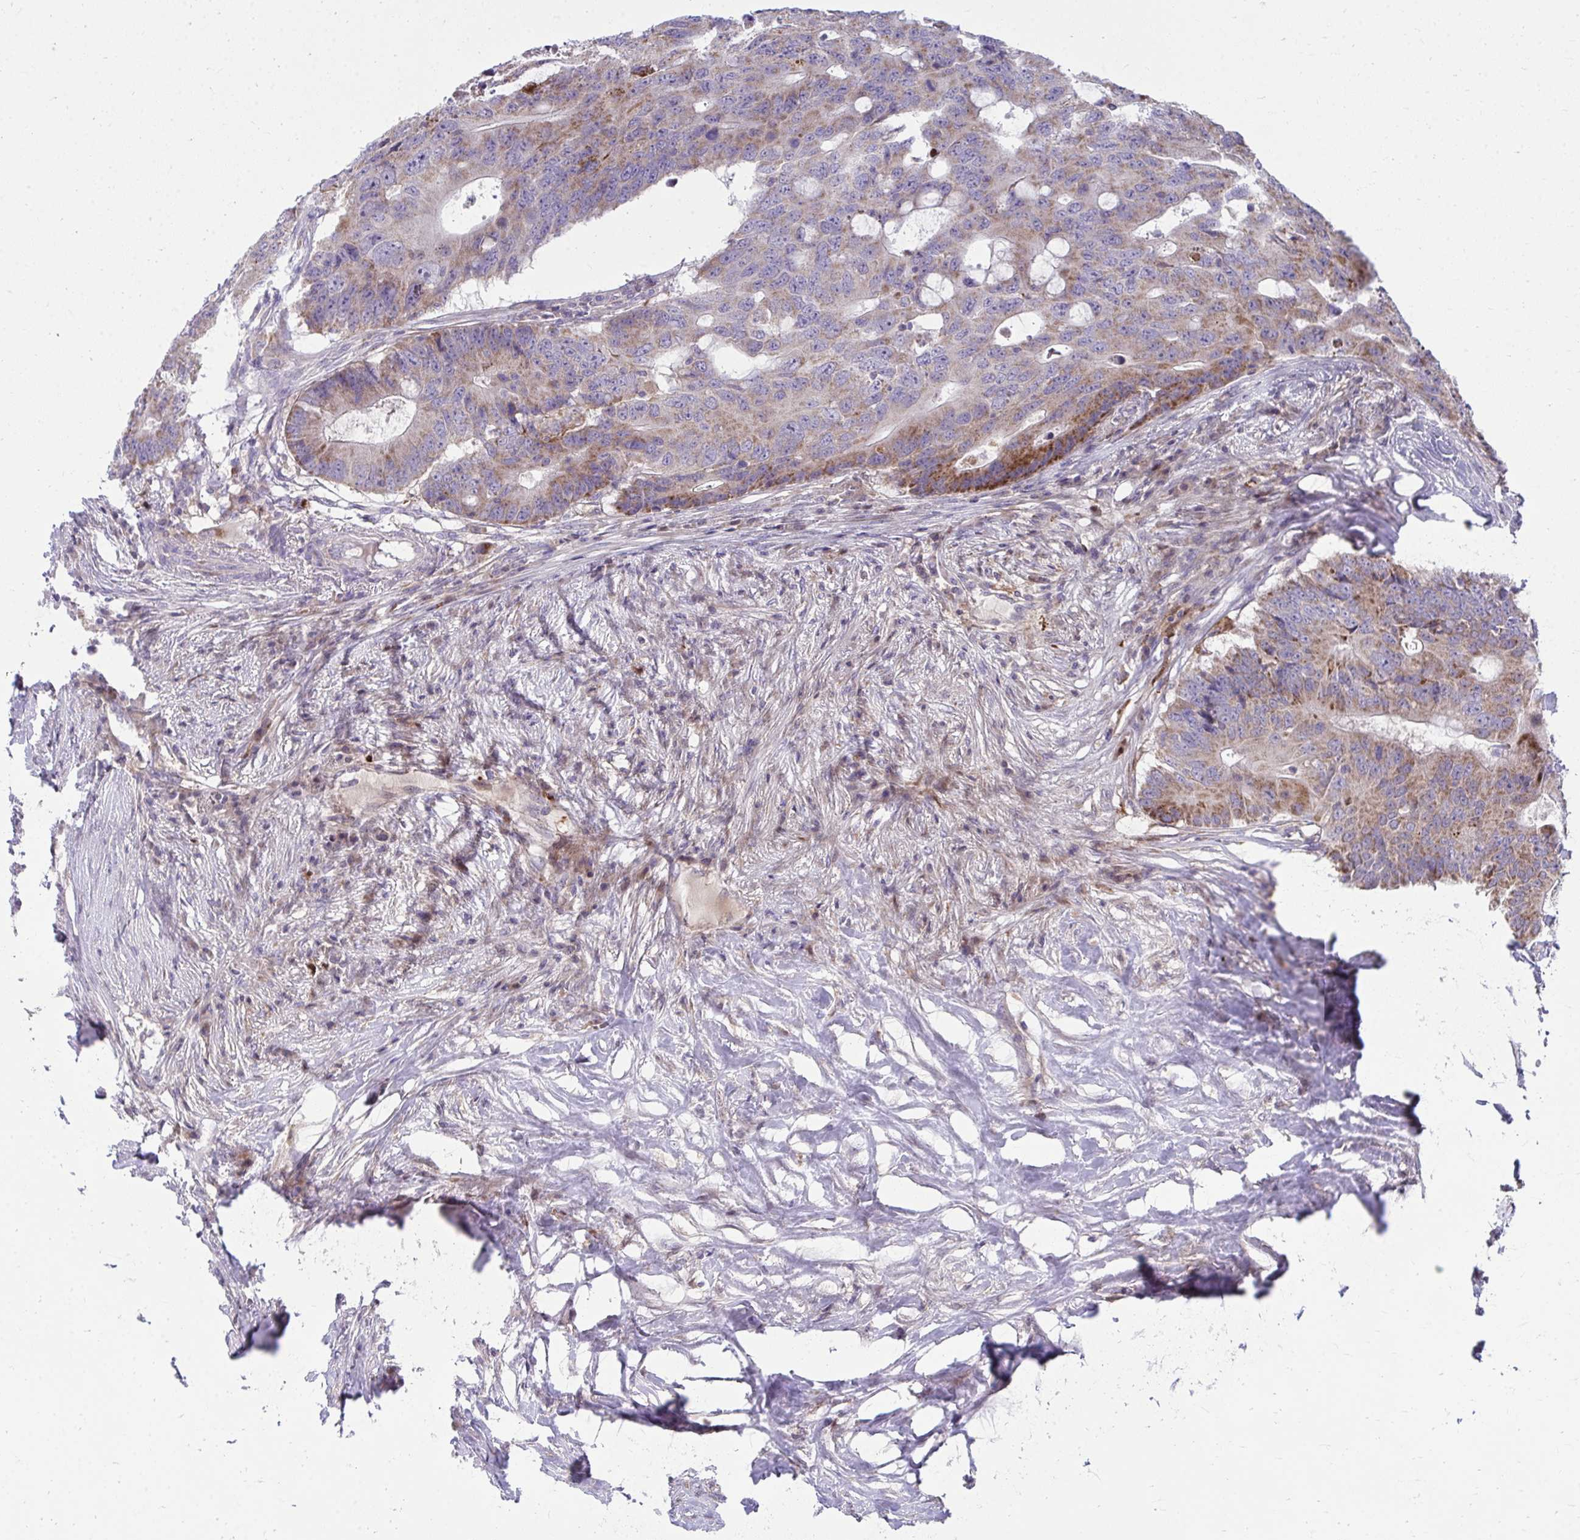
{"staining": {"intensity": "moderate", "quantity": "<25%", "location": "cytoplasmic/membranous"}, "tissue": "colorectal cancer", "cell_type": "Tumor cells", "image_type": "cancer", "snomed": [{"axis": "morphology", "description": "Adenocarcinoma, NOS"}, {"axis": "topography", "description": "Colon"}], "caption": "An immunohistochemistry (IHC) micrograph of neoplastic tissue is shown. Protein staining in brown shows moderate cytoplasmic/membranous positivity in colorectal cancer (adenocarcinoma) within tumor cells.", "gene": "C16orf54", "patient": {"sex": "male", "age": 71}}